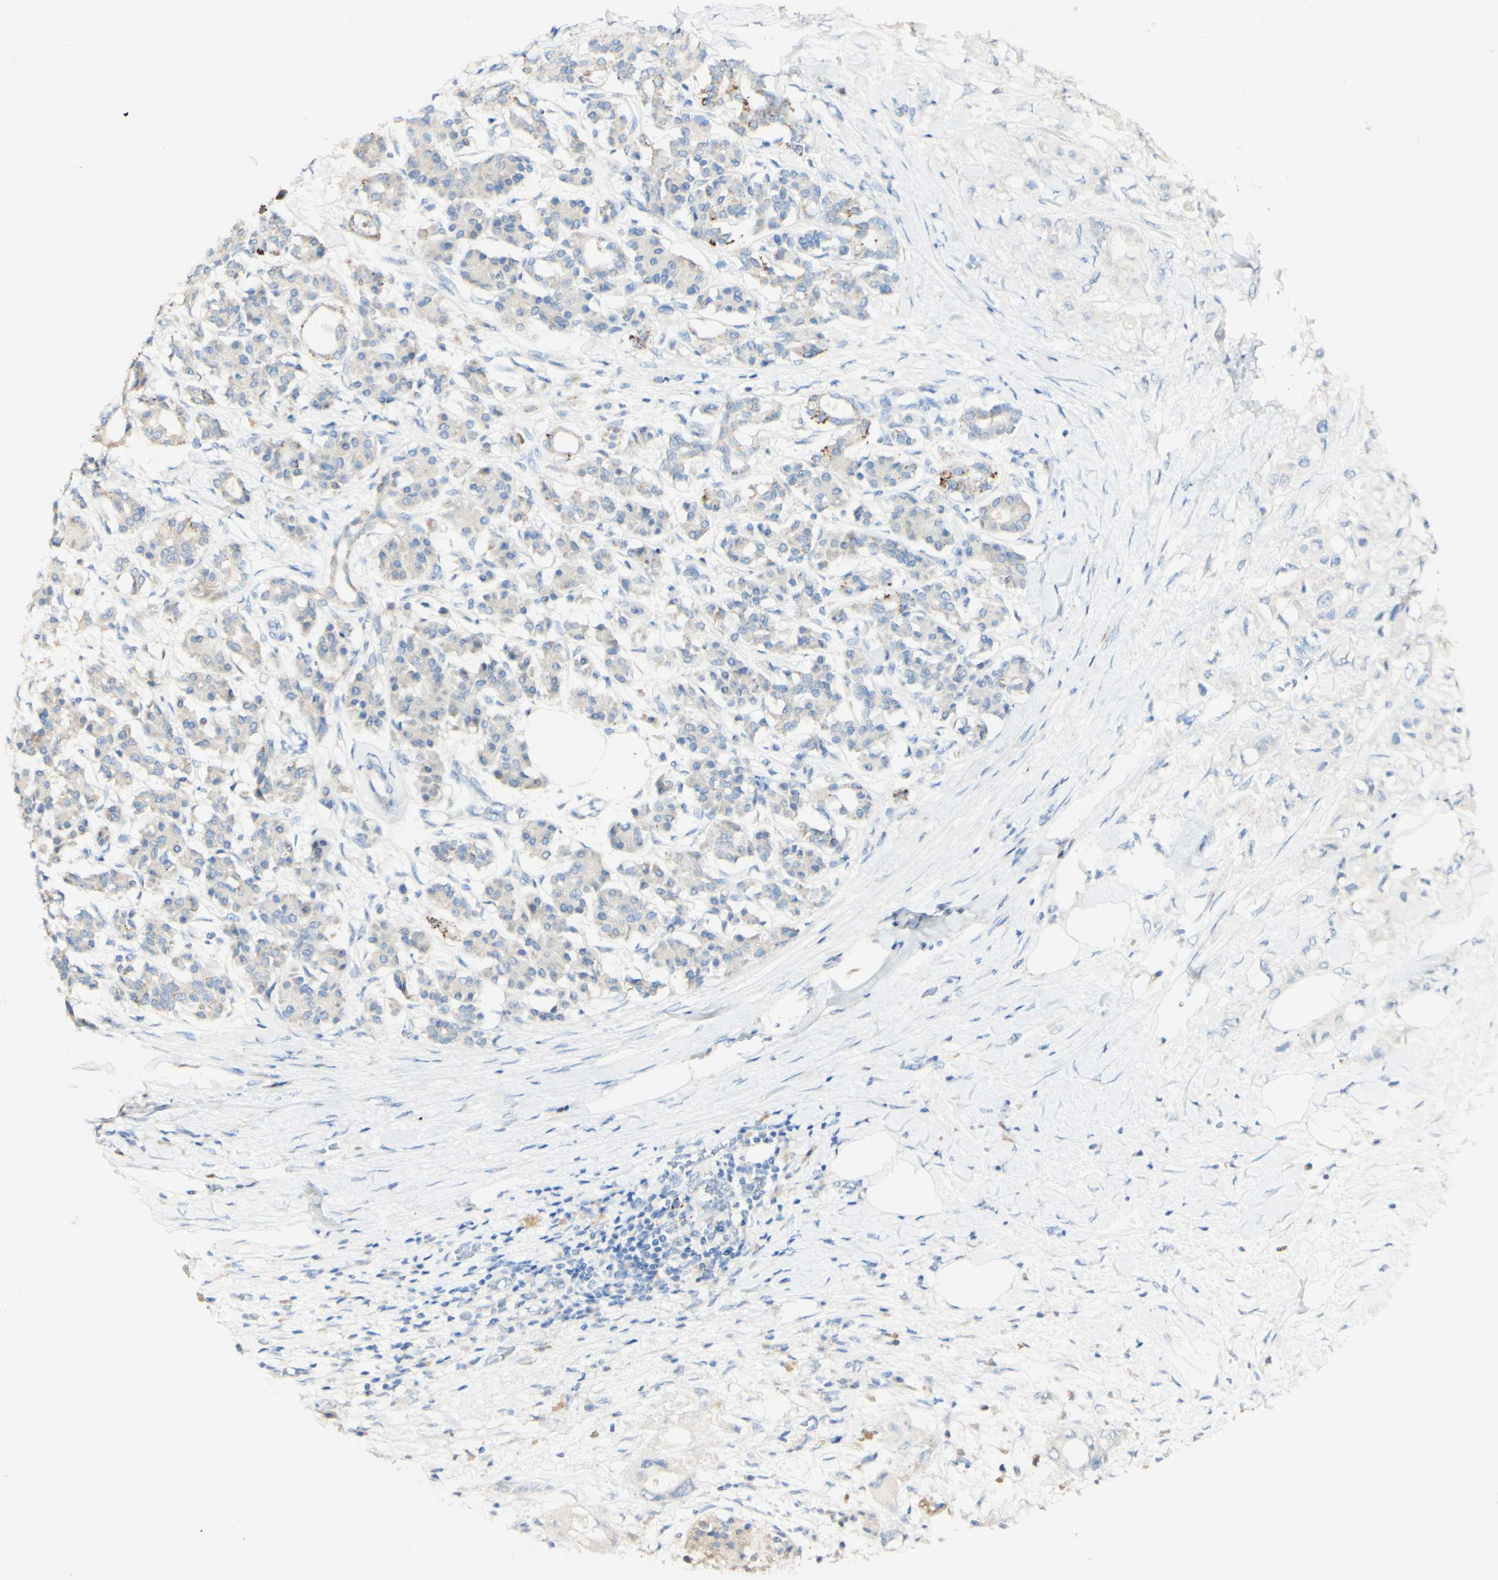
{"staining": {"intensity": "weak", "quantity": "<25%", "location": "cytoplasmic/membranous"}, "tissue": "pancreatic cancer", "cell_type": "Tumor cells", "image_type": "cancer", "snomed": [{"axis": "morphology", "description": "Adenocarcinoma, NOS"}, {"axis": "topography", "description": "Pancreas"}], "caption": "A high-resolution micrograph shows immunohistochemistry staining of adenocarcinoma (pancreatic), which exhibits no significant positivity in tumor cells. (DAB immunohistochemistry with hematoxylin counter stain).", "gene": "FGF4", "patient": {"sex": "female", "age": 56}}